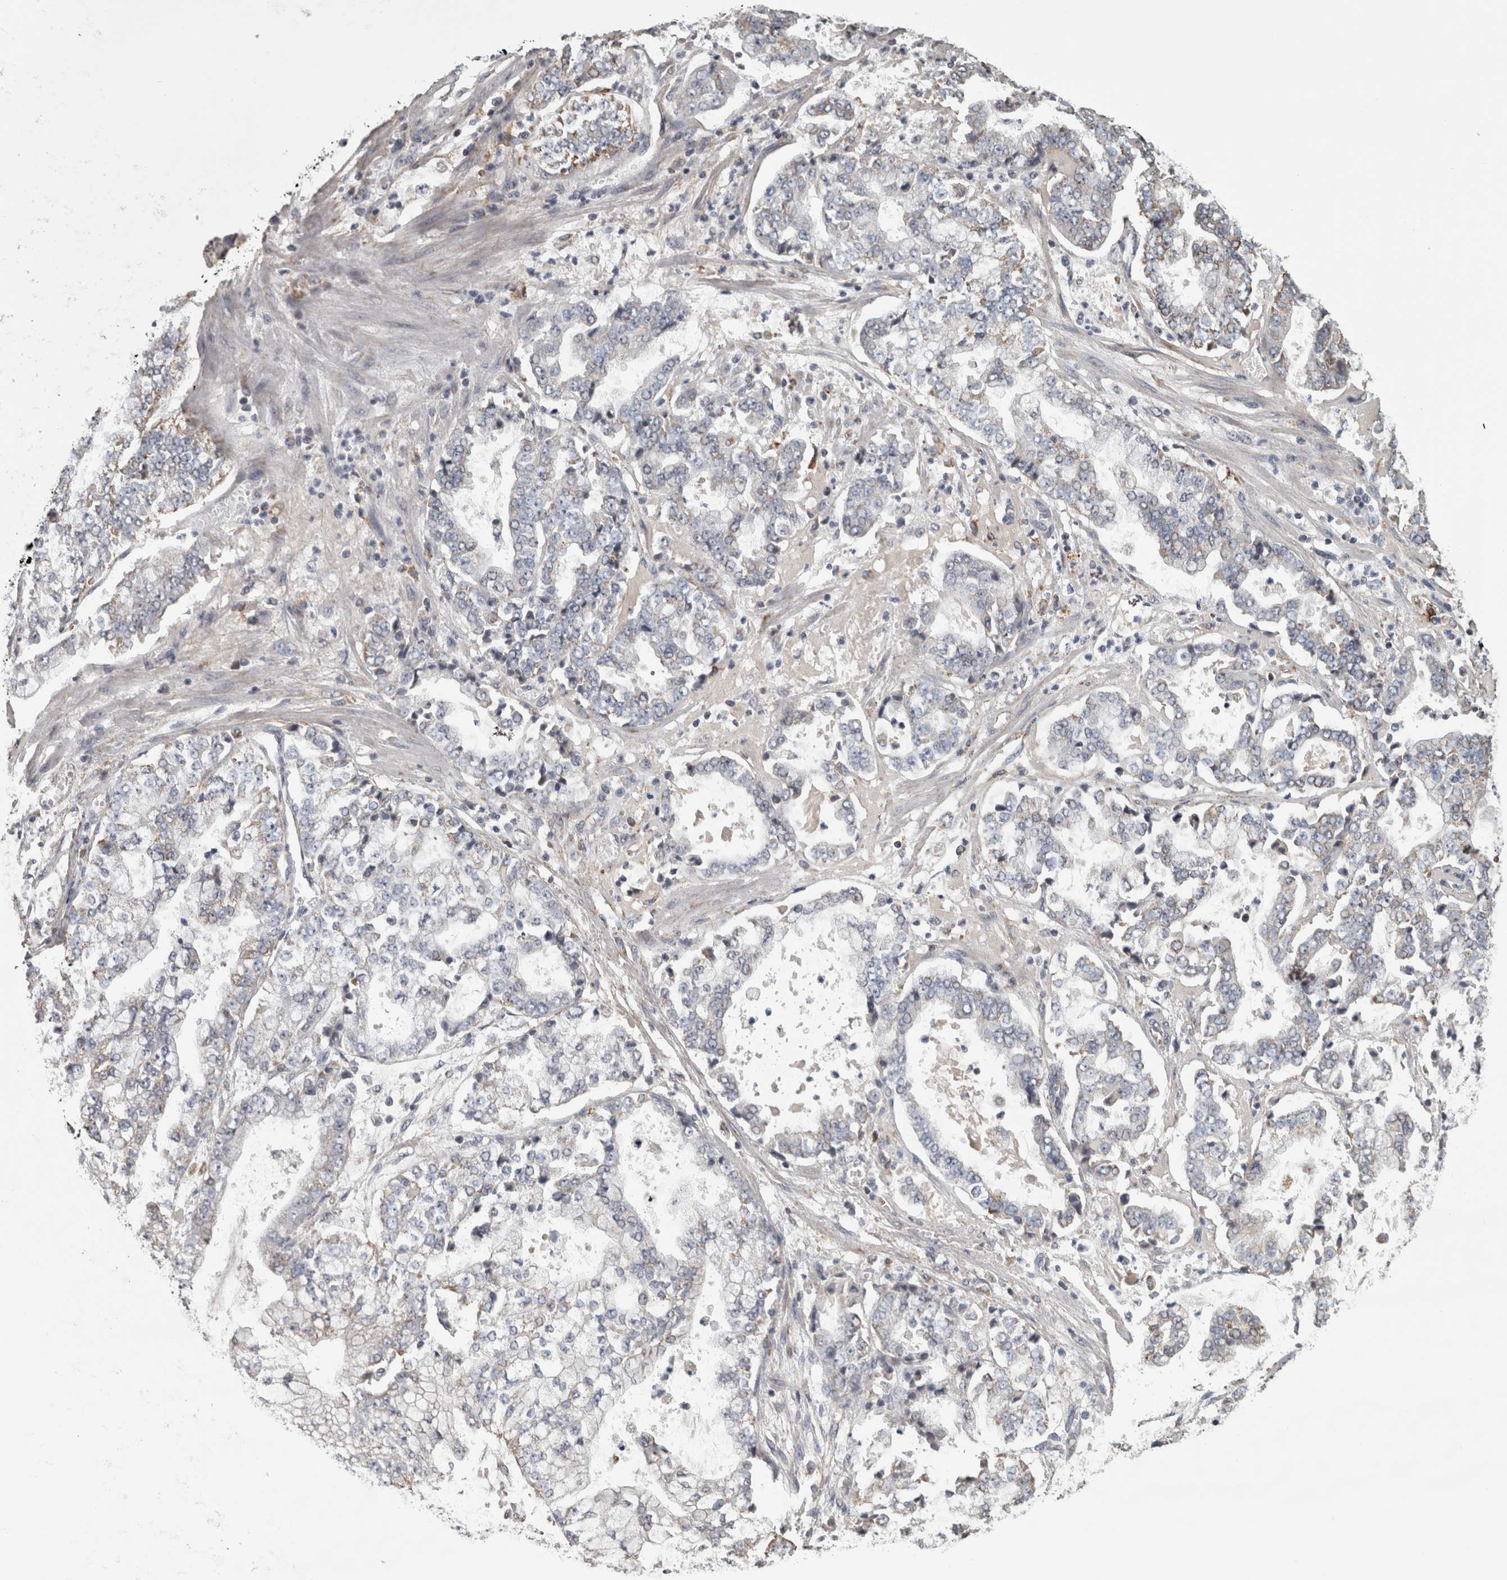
{"staining": {"intensity": "weak", "quantity": "<25%", "location": "cytoplasmic/membranous"}, "tissue": "stomach cancer", "cell_type": "Tumor cells", "image_type": "cancer", "snomed": [{"axis": "morphology", "description": "Adenocarcinoma, NOS"}, {"axis": "topography", "description": "Stomach"}], "caption": "Tumor cells show no significant expression in stomach cancer.", "gene": "FRK", "patient": {"sex": "male", "age": 76}}